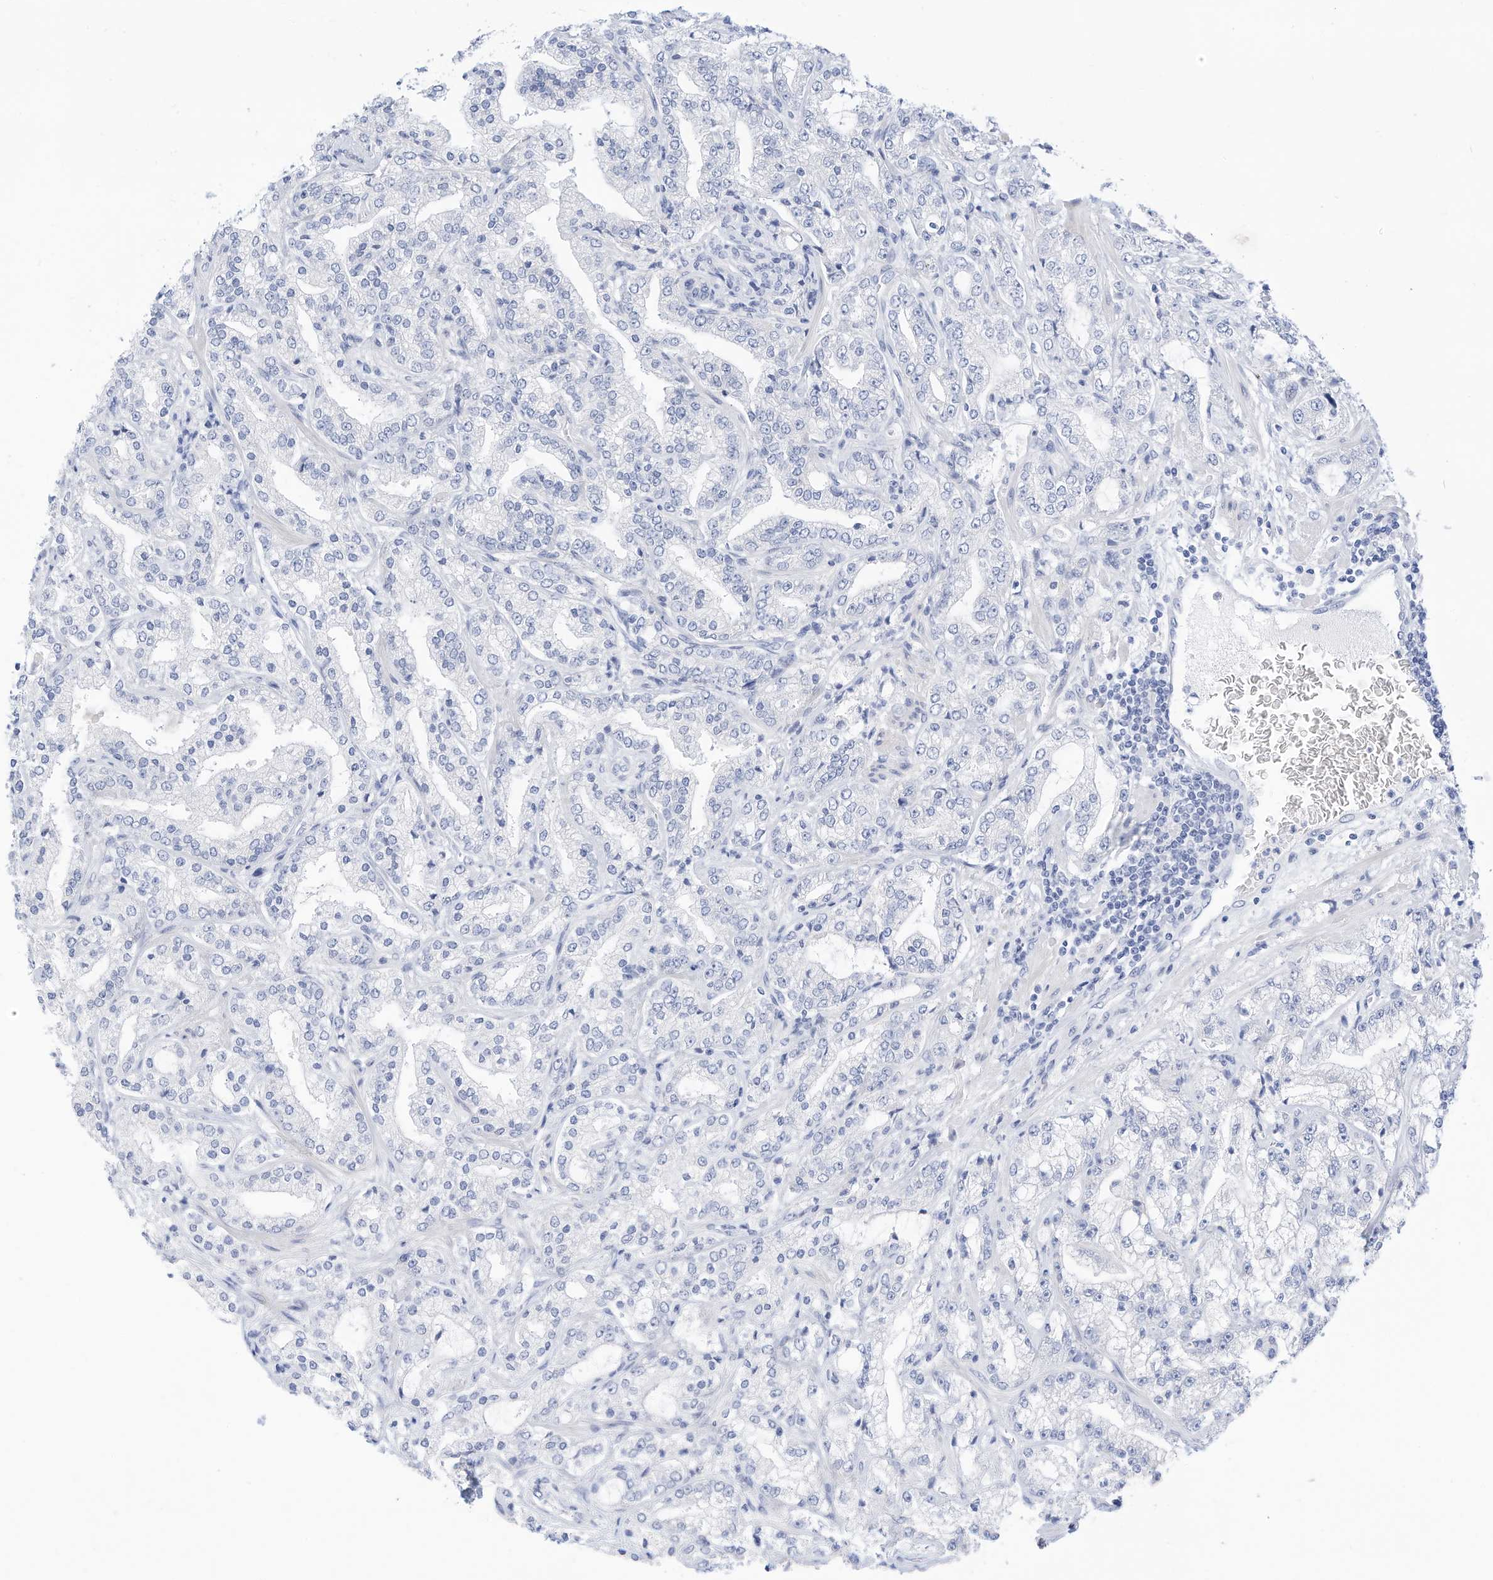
{"staining": {"intensity": "negative", "quantity": "none", "location": "none"}, "tissue": "prostate cancer", "cell_type": "Tumor cells", "image_type": "cancer", "snomed": [{"axis": "morphology", "description": "Adenocarcinoma, High grade"}, {"axis": "topography", "description": "Prostate"}], "caption": "DAB (3,3'-diaminobenzidine) immunohistochemical staining of prostate adenocarcinoma (high-grade) displays no significant staining in tumor cells.", "gene": "SPOCD1", "patient": {"sex": "male", "age": 64}}